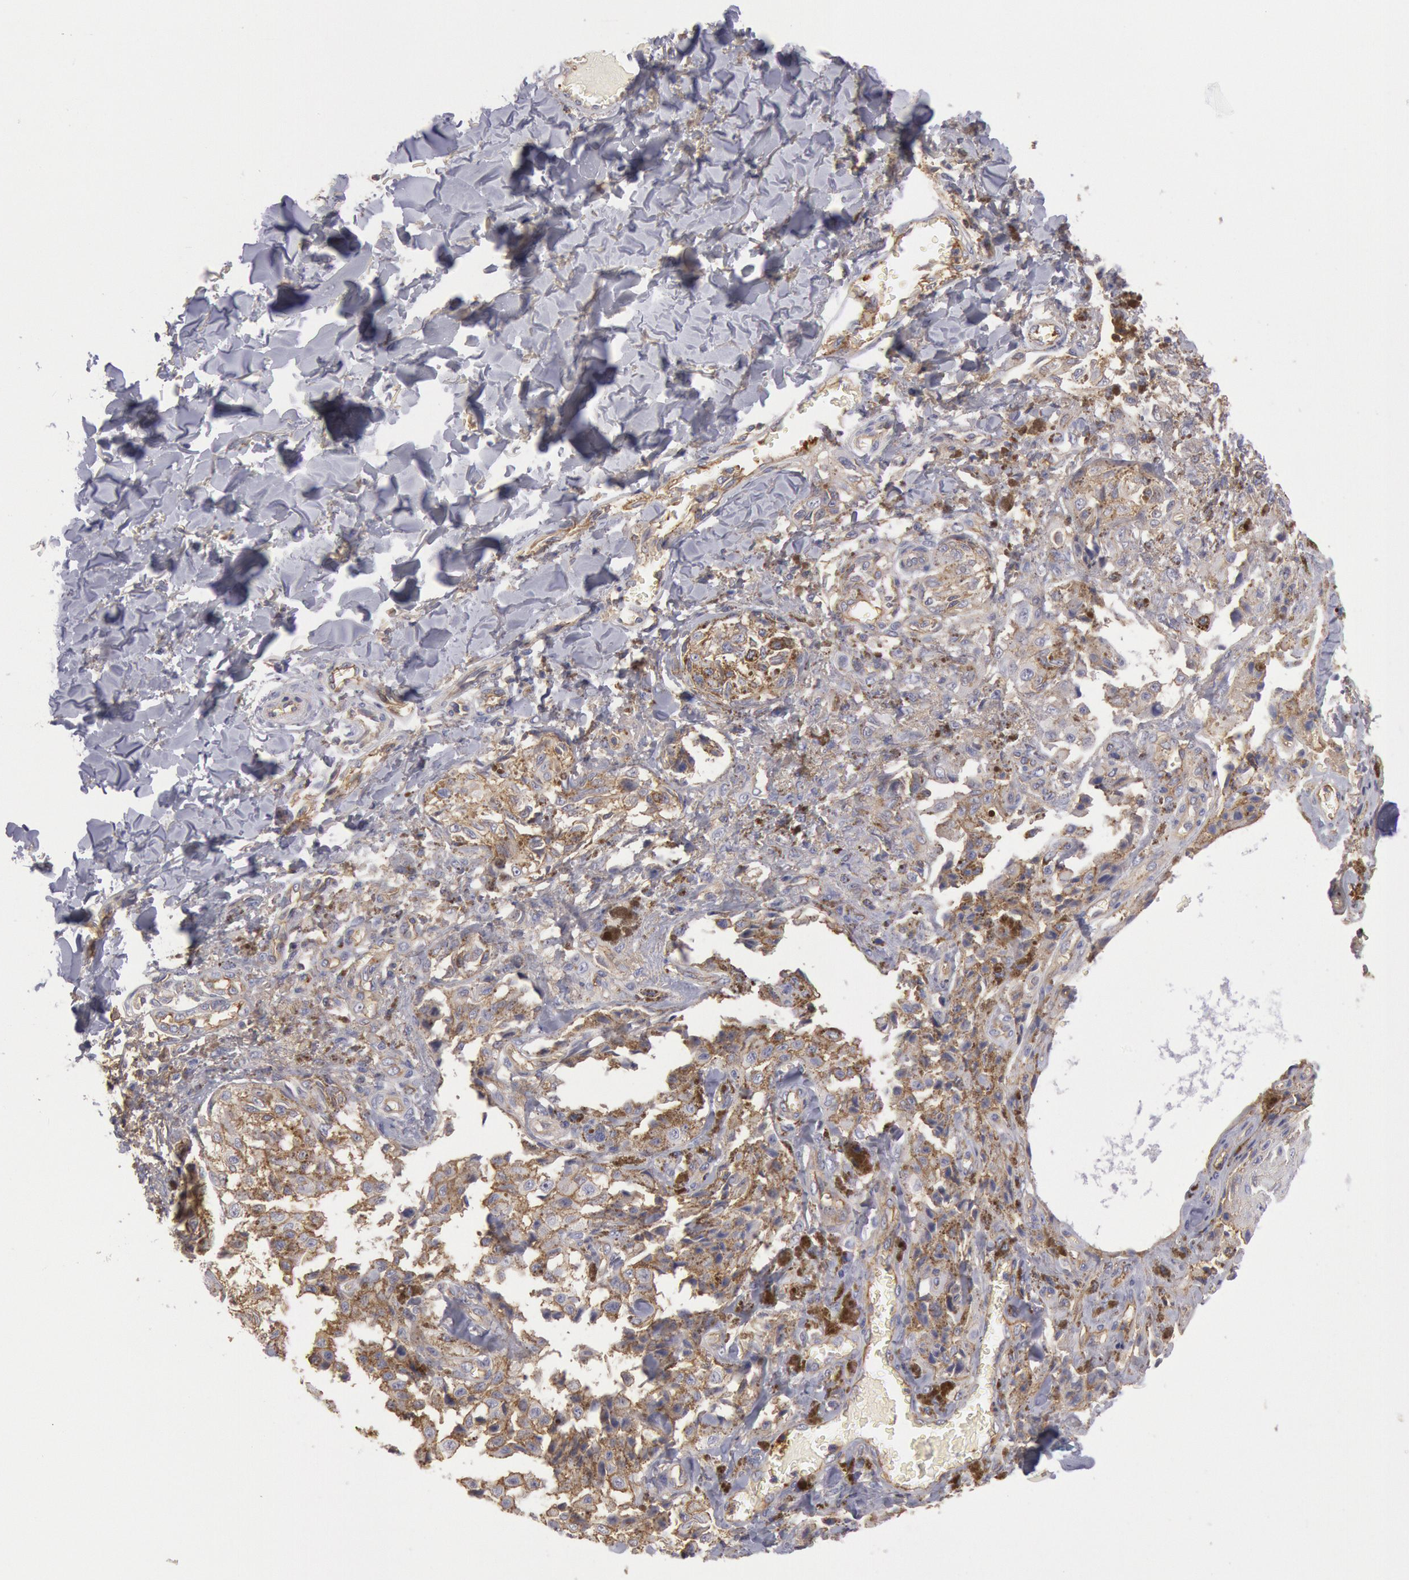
{"staining": {"intensity": "moderate", "quantity": "25%-75%", "location": "cytoplasmic/membranous"}, "tissue": "melanoma", "cell_type": "Tumor cells", "image_type": "cancer", "snomed": [{"axis": "morphology", "description": "Malignant melanoma, NOS"}, {"axis": "topography", "description": "Skin"}], "caption": "Immunohistochemistry (IHC) of human malignant melanoma shows medium levels of moderate cytoplasmic/membranous positivity in approximately 25%-75% of tumor cells. (Brightfield microscopy of DAB IHC at high magnification).", "gene": "SNAP23", "patient": {"sex": "female", "age": 82}}